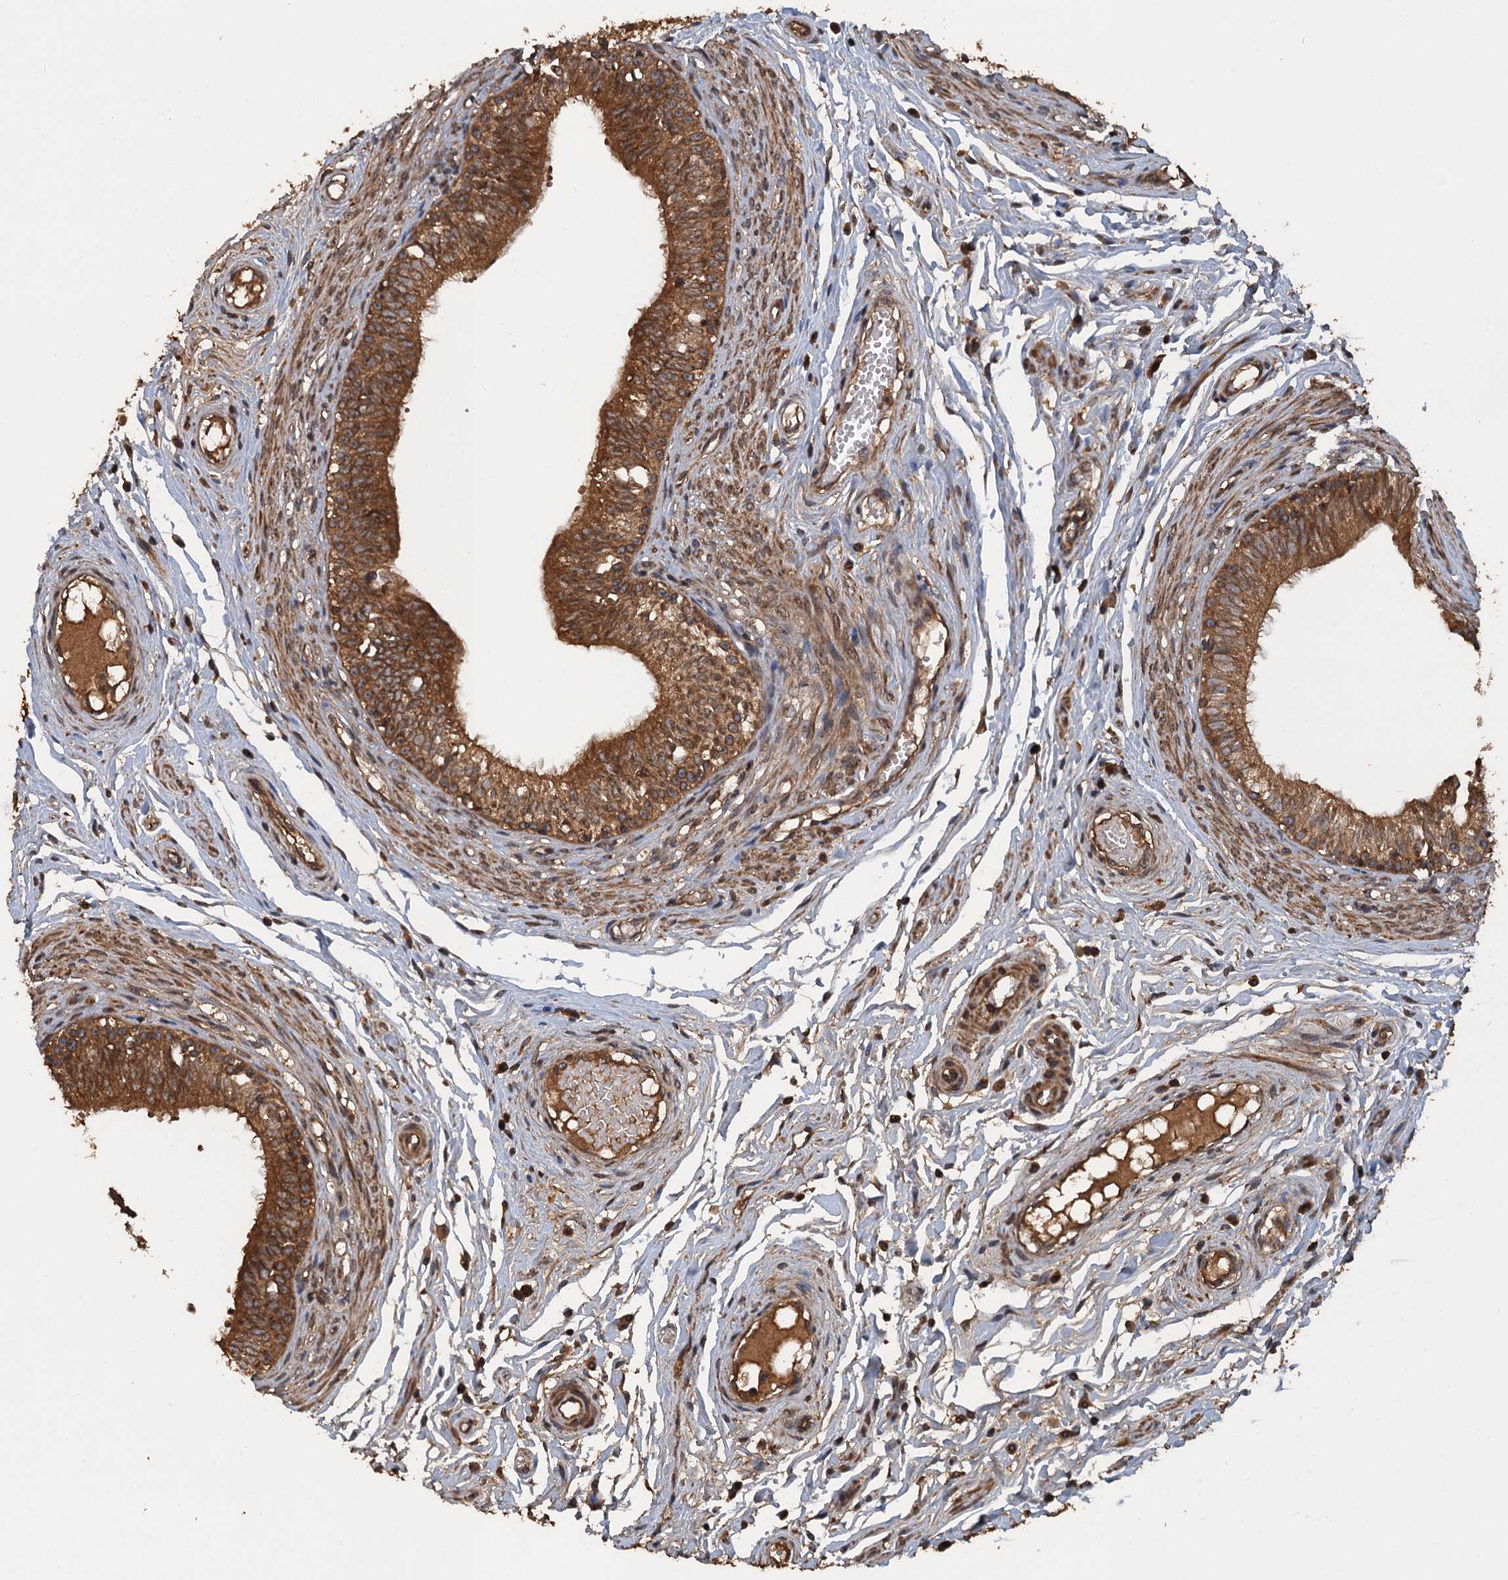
{"staining": {"intensity": "strong", "quantity": ">75%", "location": "cytoplasmic/membranous"}, "tissue": "epididymis", "cell_type": "Glandular cells", "image_type": "normal", "snomed": [{"axis": "morphology", "description": "Normal tissue, NOS"}, {"axis": "topography", "description": "Epididymis, spermatic cord, NOS"}], "caption": "High-magnification brightfield microscopy of normal epididymis stained with DAB (brown) and counterstained with hematoxylin (blue). glandular cells exhibit strong cytoplasmic/membranous expression is seen in approximately>75% of cells.", "gene": "GLE1", "patient": {"sex": "male", "age": 22}}